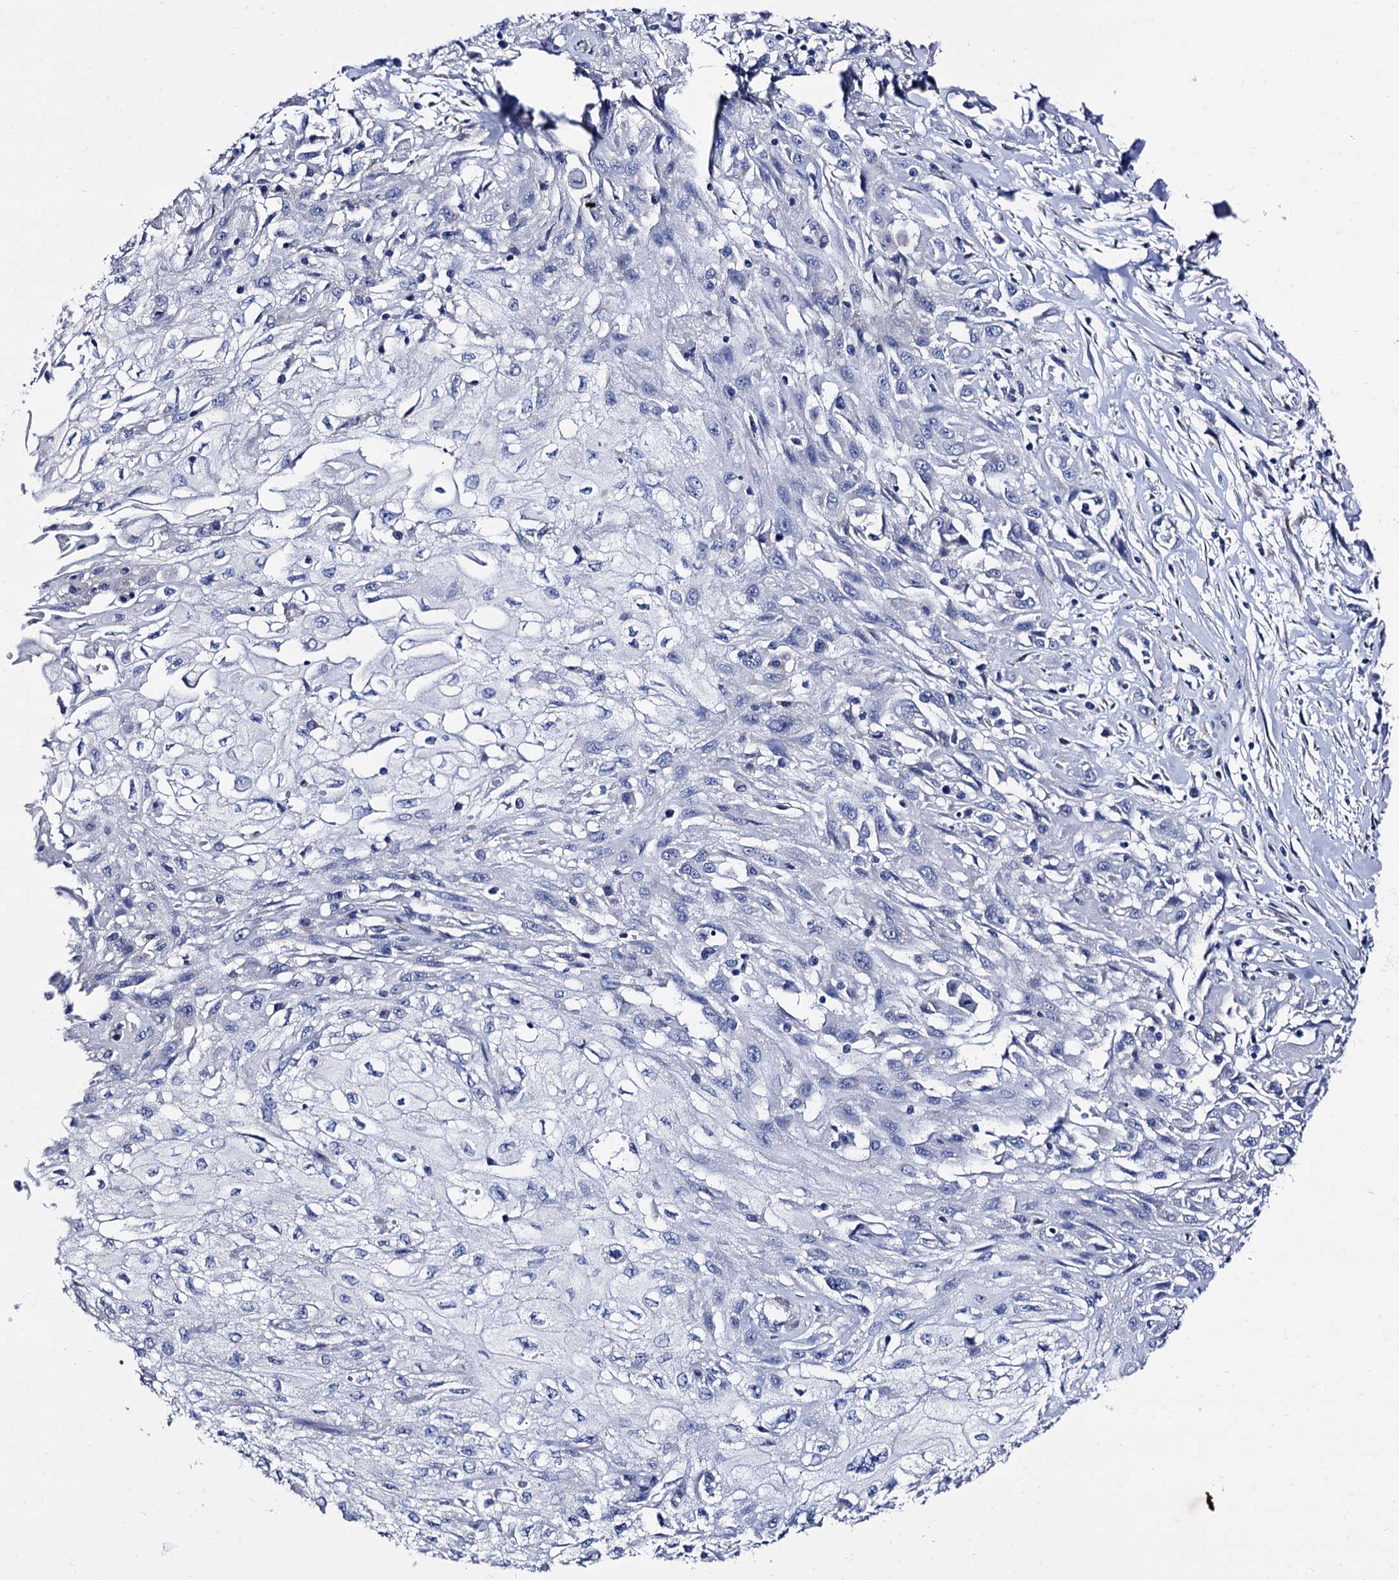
{"staining": {"intensity": "negative", "quantity": "none", "location": "none"}, "tissue": "skin cancer", "cell_type": "Tumor cells", "image_type": "cancer", "snomed": [{"axis": "morphology", "description": "Squamous cell carcinoma, NOS"}, {"axis": "morphology", "description": "Squamous cell carcinoma, metastatic, NOS"}, {"axis": "topography", "description": "Skin"}, {"axis": "topography", "description": "Lymph node"}], "caption": "This is an IHC micrograph of skin cancer. There is no expression in tumor cells.", "gene": "FOXR2", "patient": {"sex": "male", "age": 75}}